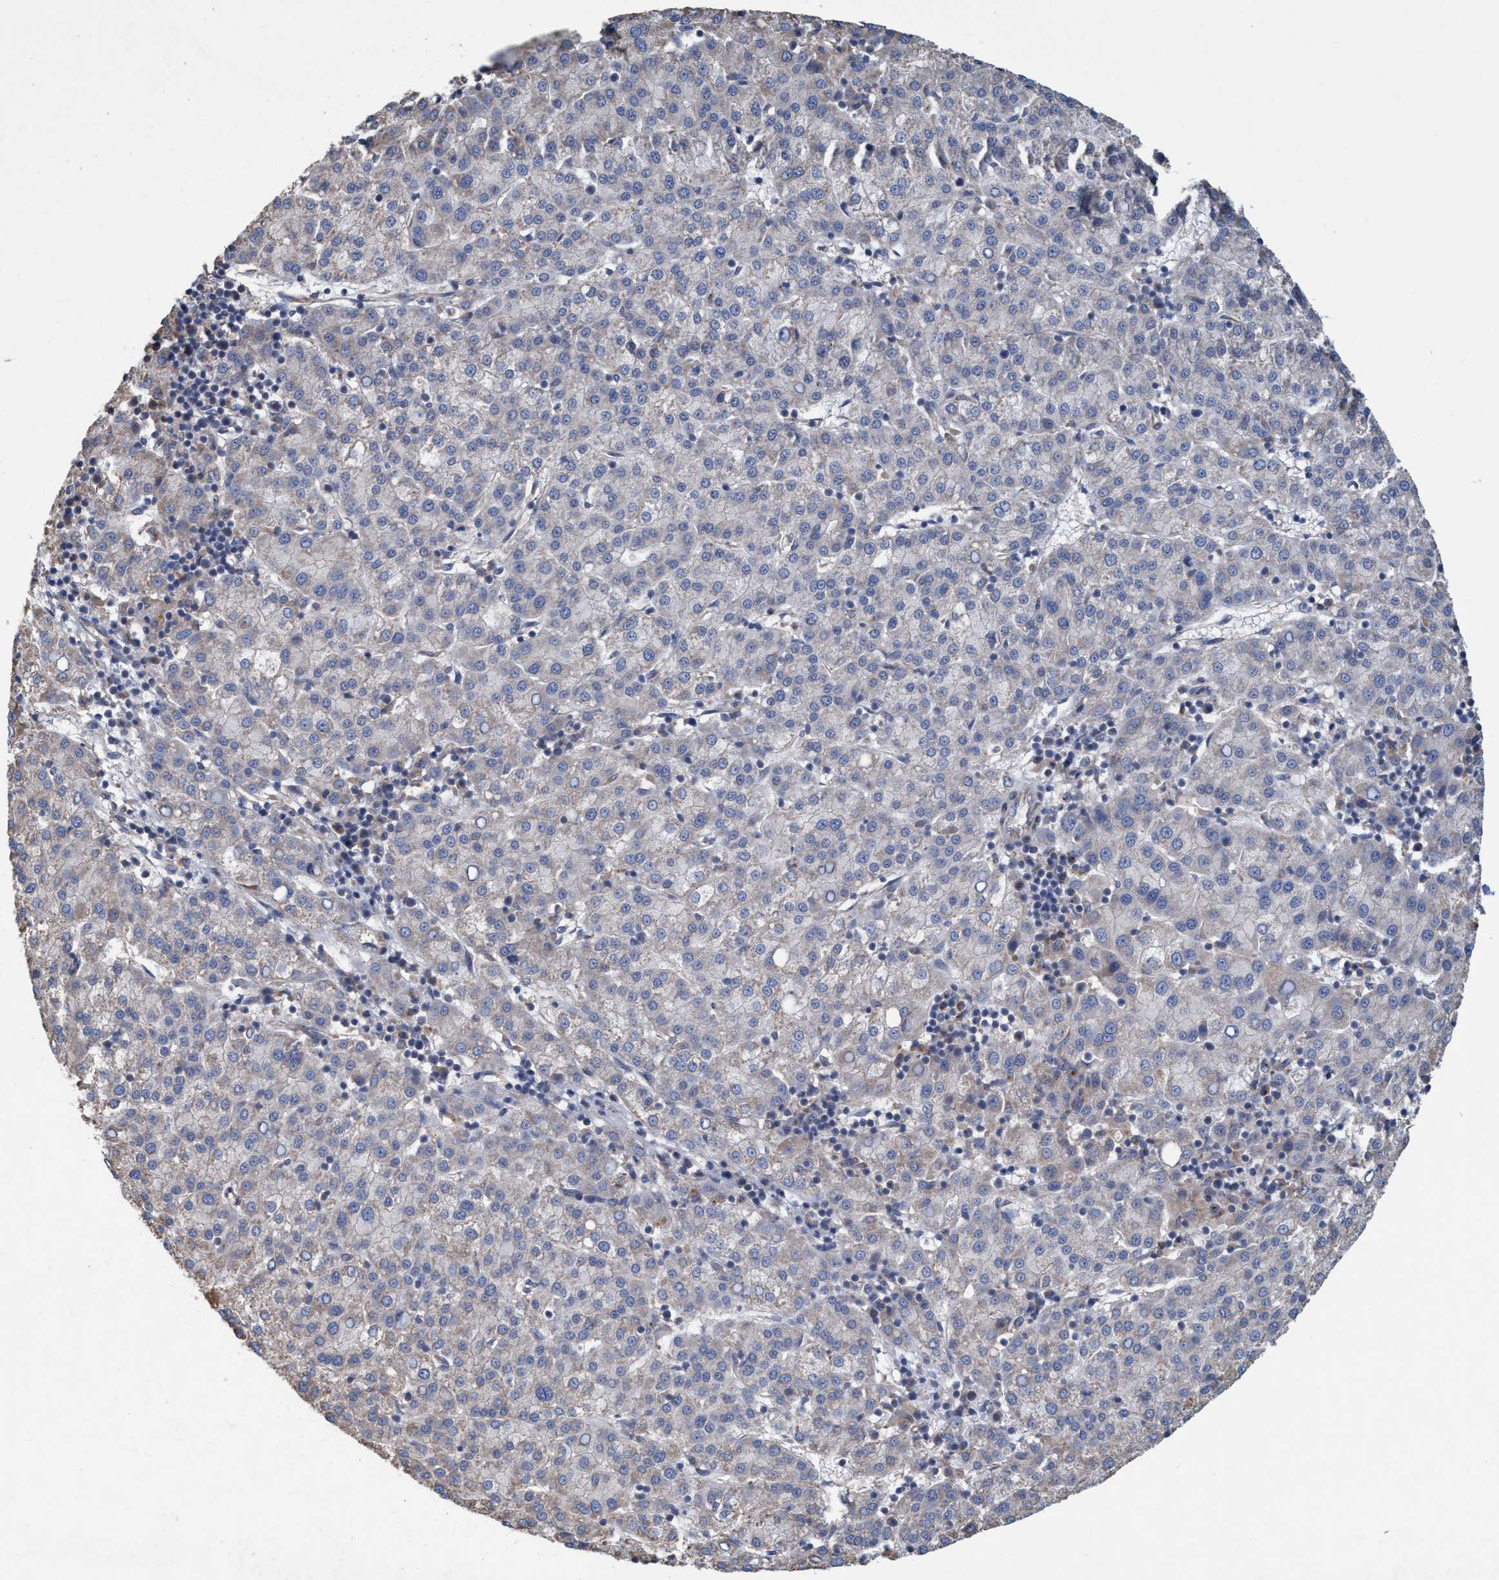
{"staining": {"intensity": "weak", "quantity": "<25%", "location": "cytoplasmic/membranous"}, "tissue": "liver cancer", "cell_type": "Tumor cells", "image_type": "cancer", "snomed": [{"axis": "morphology", "description": "Carcinoma, Hepatocellular, NOS"}, {"axis": "topography", "description": "Liver"}], "caption": "IHC photomicrograph of liver cancer (hepatocellular carcinoma) stained for a protein (brown), which displays no positivity in tumor cells.", "gene": "BICD2", "patient": {"sex": "female", "age": 58}}